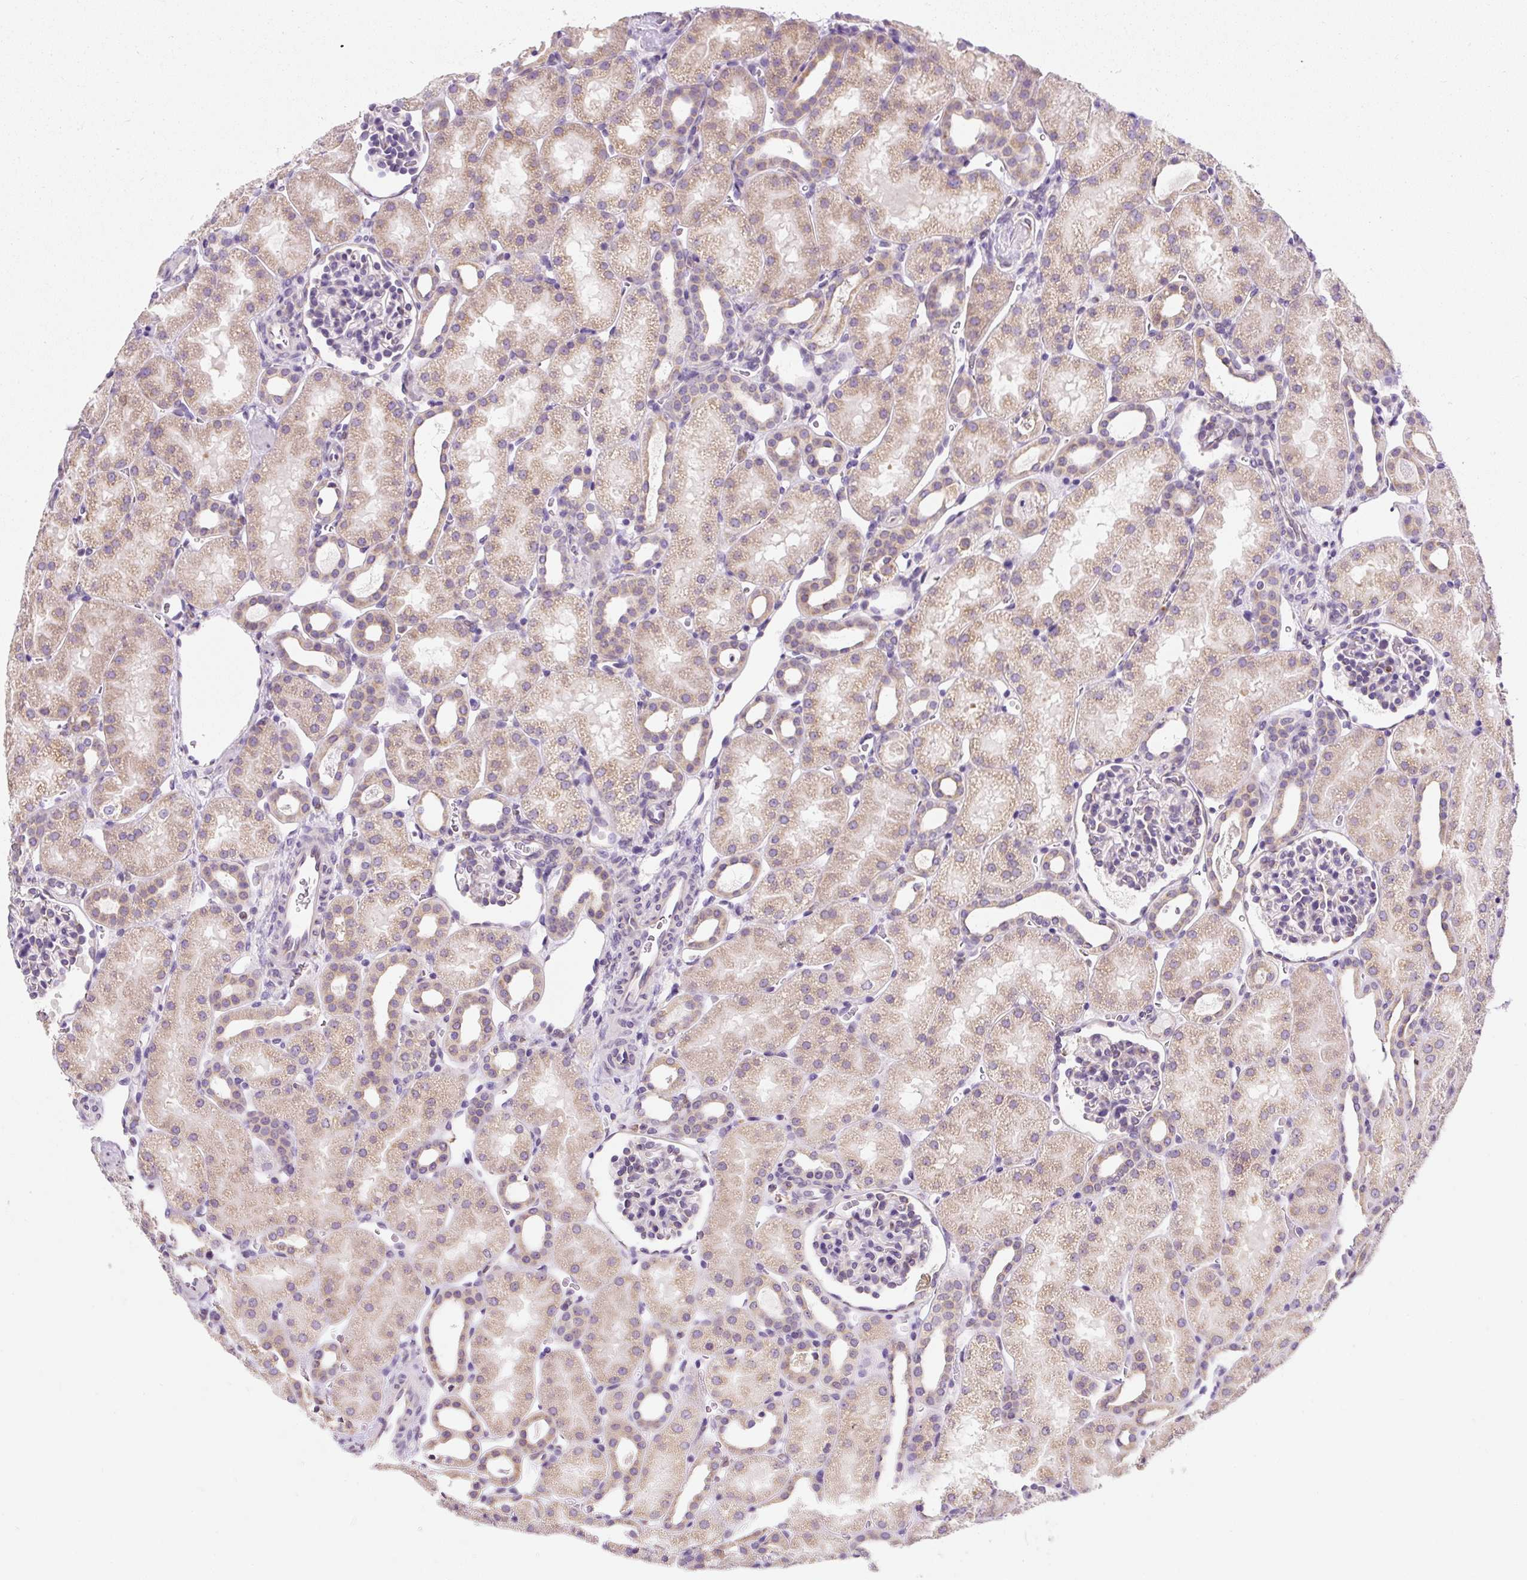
{"staining": {"intensity": "negative", "quantity": "none", "location": "none"}, "tissue": "kidney", "cell_type": "Cells in glomeruli", "image_type": "normal", "snomed": [{"axis": "morphology", "description": "Normal tissue, NOS"}, {"axis": "topography", "description": "Kidney"}], "caption": "An immunohistochemistry (IHC) histopathology image of benign kidney is shown. There is no staining in cells in glomeruli of kidney.", "gene": "DDOST", "patient": {"sex": "male", "age": 2}}